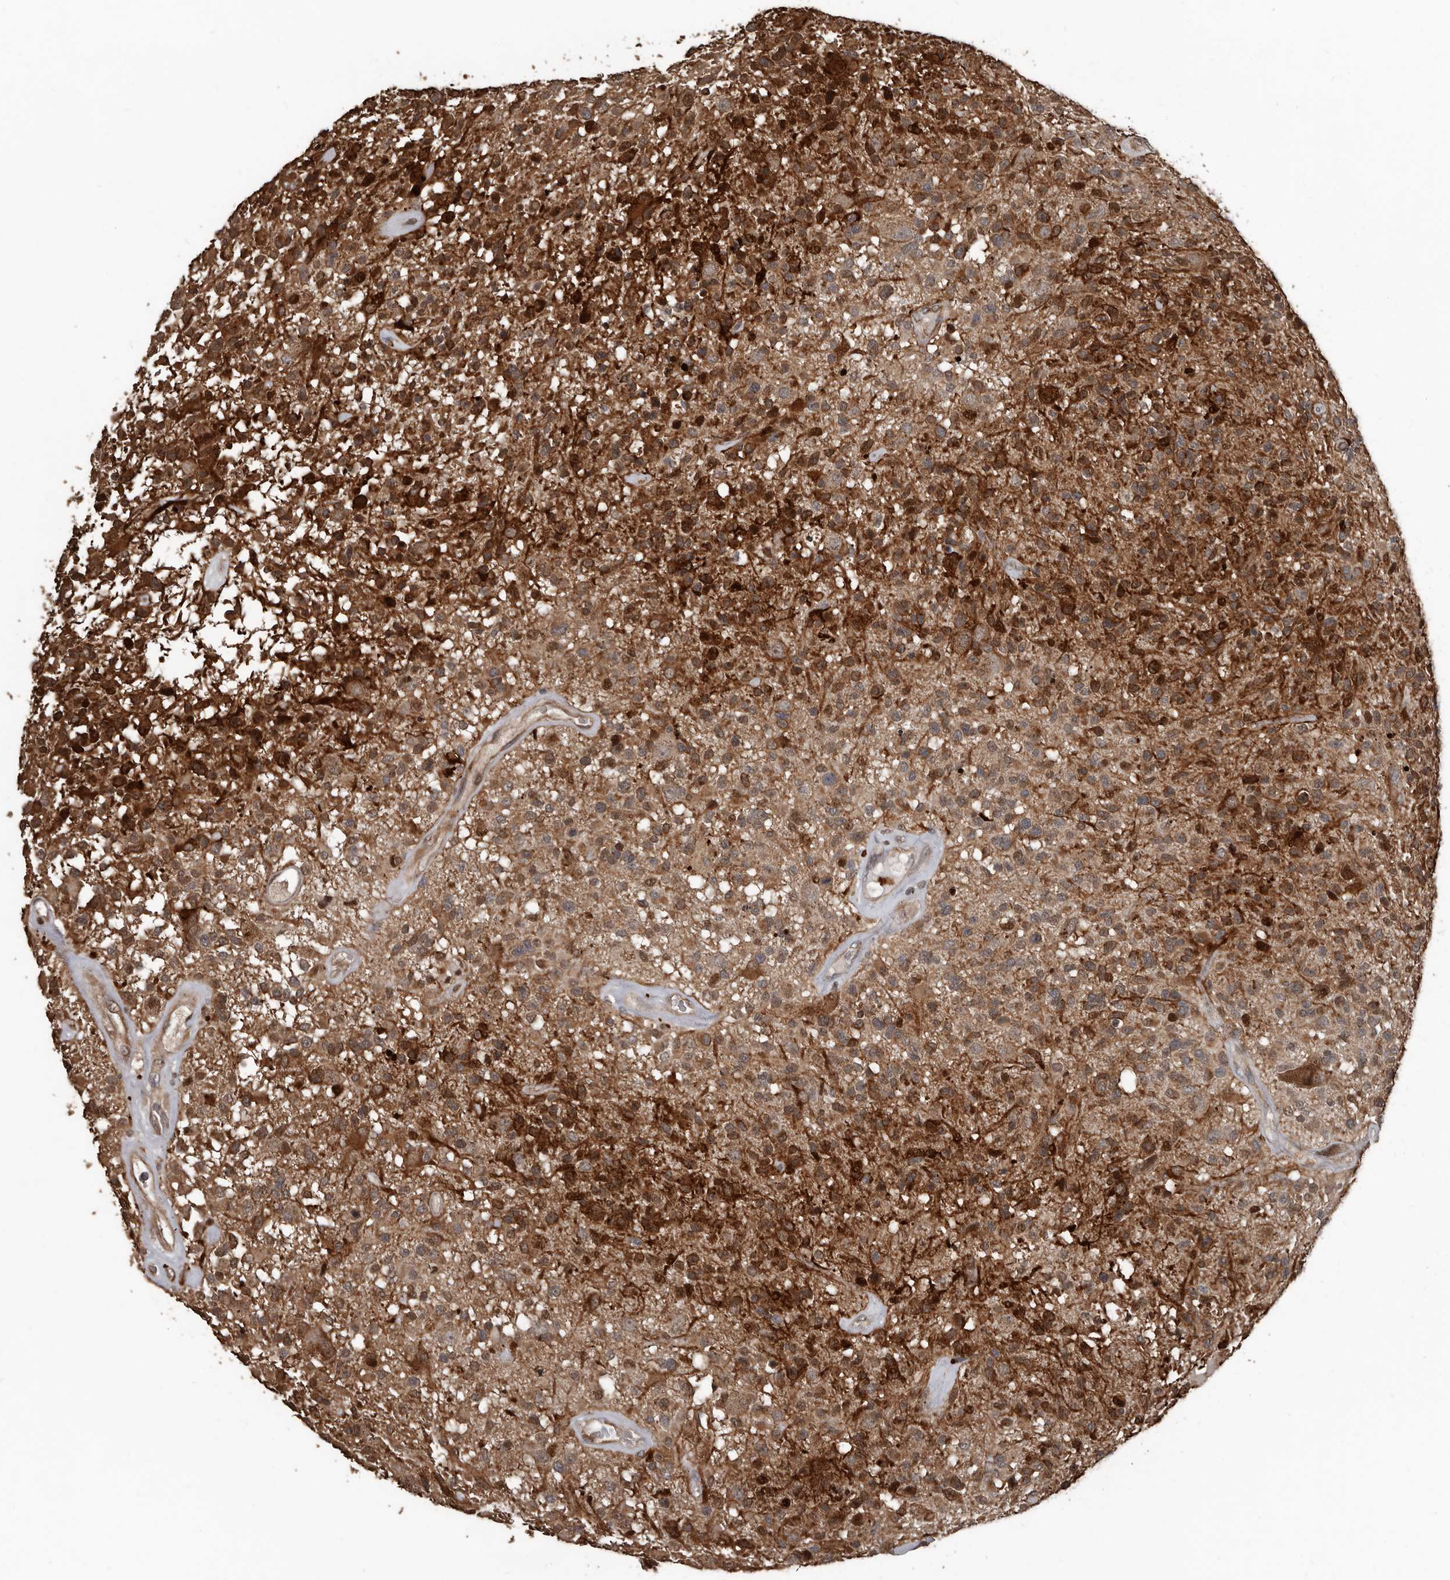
{"staining": {"intensity": "moderate", "quantity": ">75%", "location": "cytoplasmic/membranous,nuclear"}, "tissue": "glioma", "cell_type": "Tumor cells", "image_type": "cancer", "snomed": [{"axis": "morphology", "description": "Glioma, malignant, High grade"}, {"axis": "morphology", "description": "Glioblastoma, NOS"}, {"axis": "topography", "description": "Brain"}], "caption": "High-power microscopy captured an IHC photomicrograph of glioblastoma, revealing moderate cytoplasmic/membranous and nuclear staining in approximately >75% of tumor cells.", "gene": "FSBP", "patient": {"sex": "male", "age": 60}}